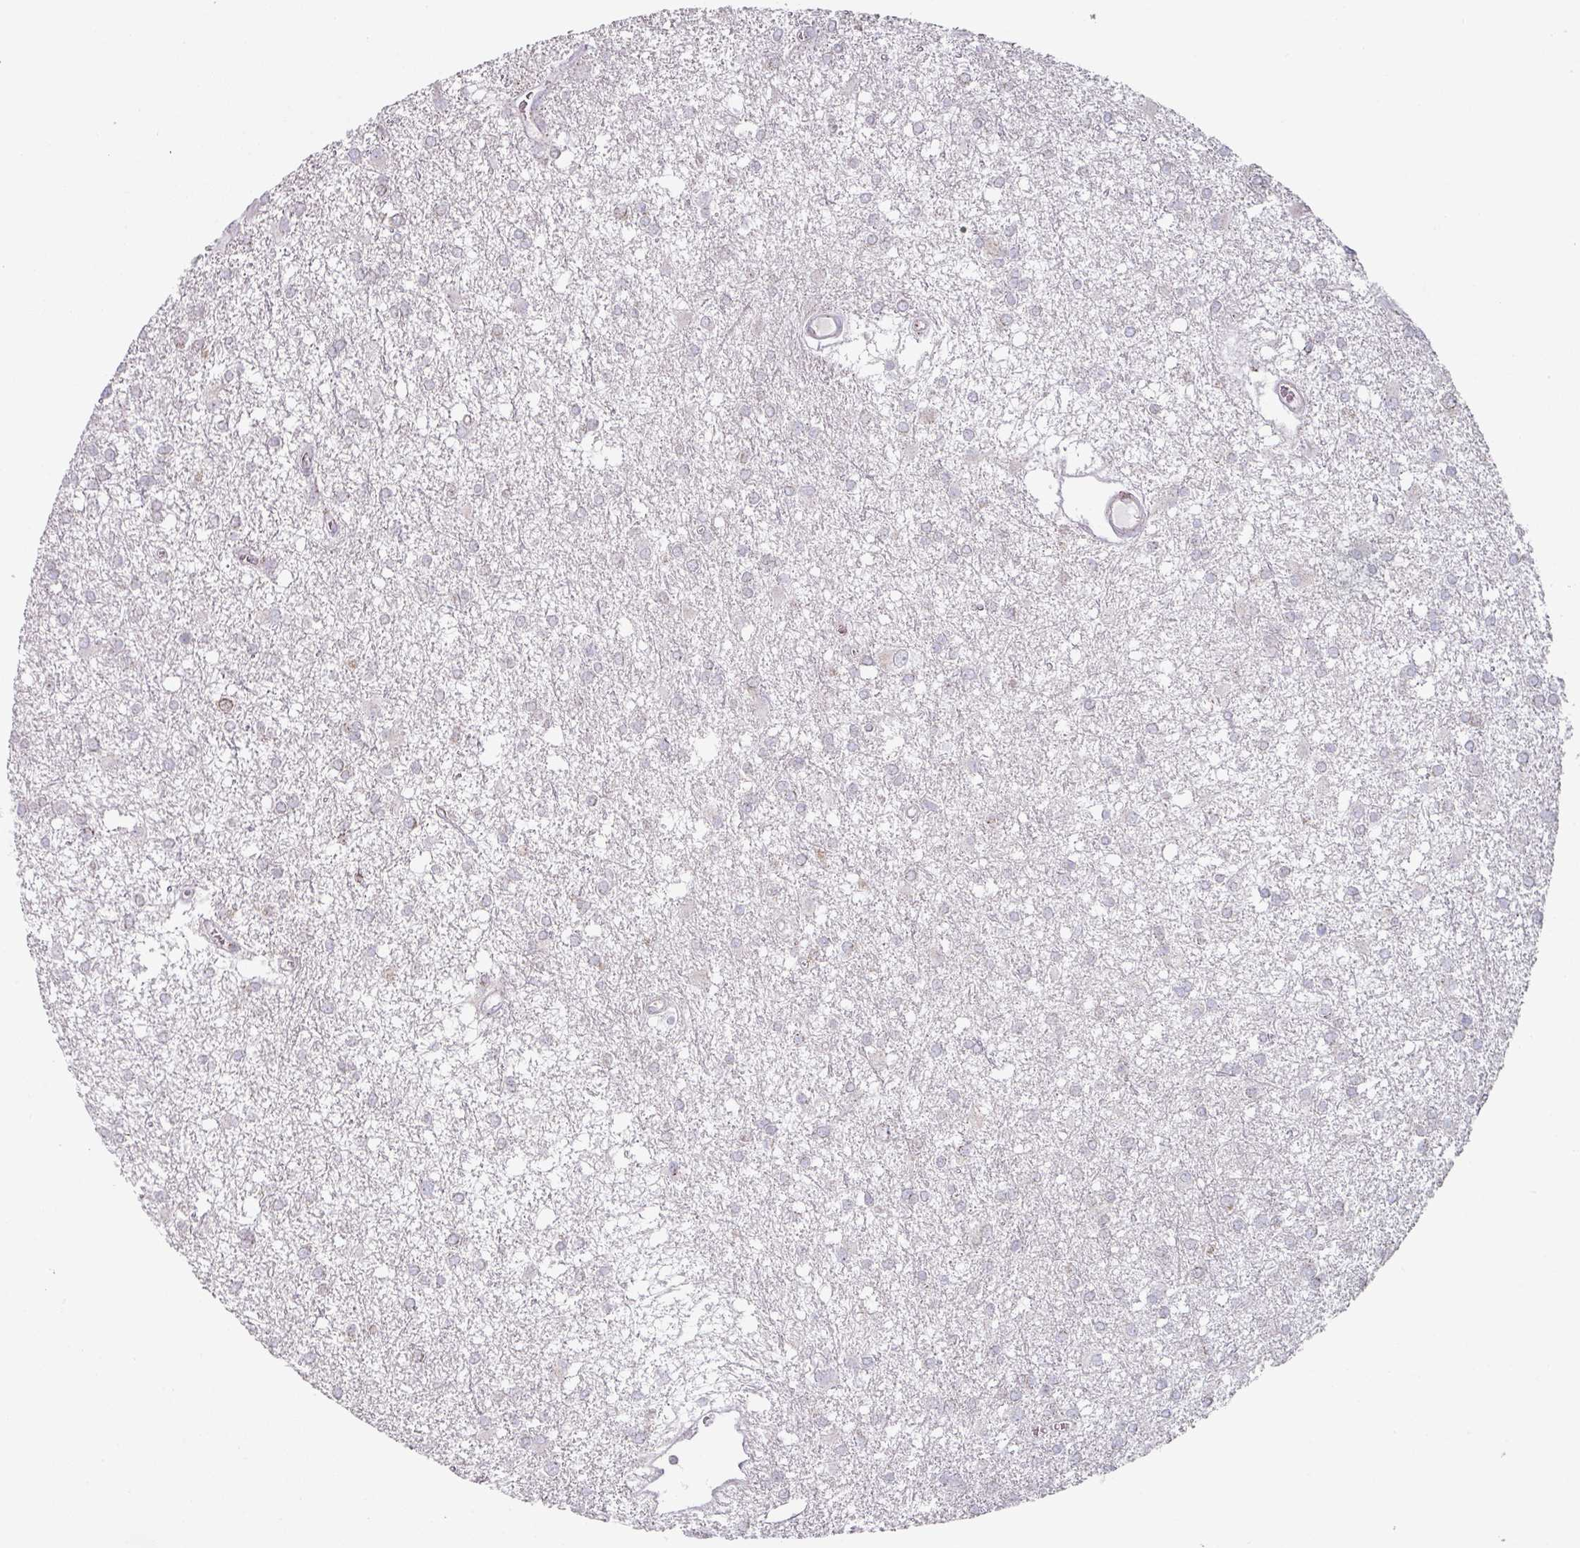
{"staining": {"intensity": "negative", "quantity": "none", "location": "none"}, "tissue": "glioma", "cell_type": "Tumor cells", "image_type": "cancer", "snomed": [{"axis": "morphology", "description": "Glioma, malignant, High grade"}, {"axis": "topography", "description": "Brain"}], "caption": "Image shows no protein staining in tumor cells of glioma tissue.", "gene": "CCDC85B", "patient": {"sex": "male", "age": 48}}